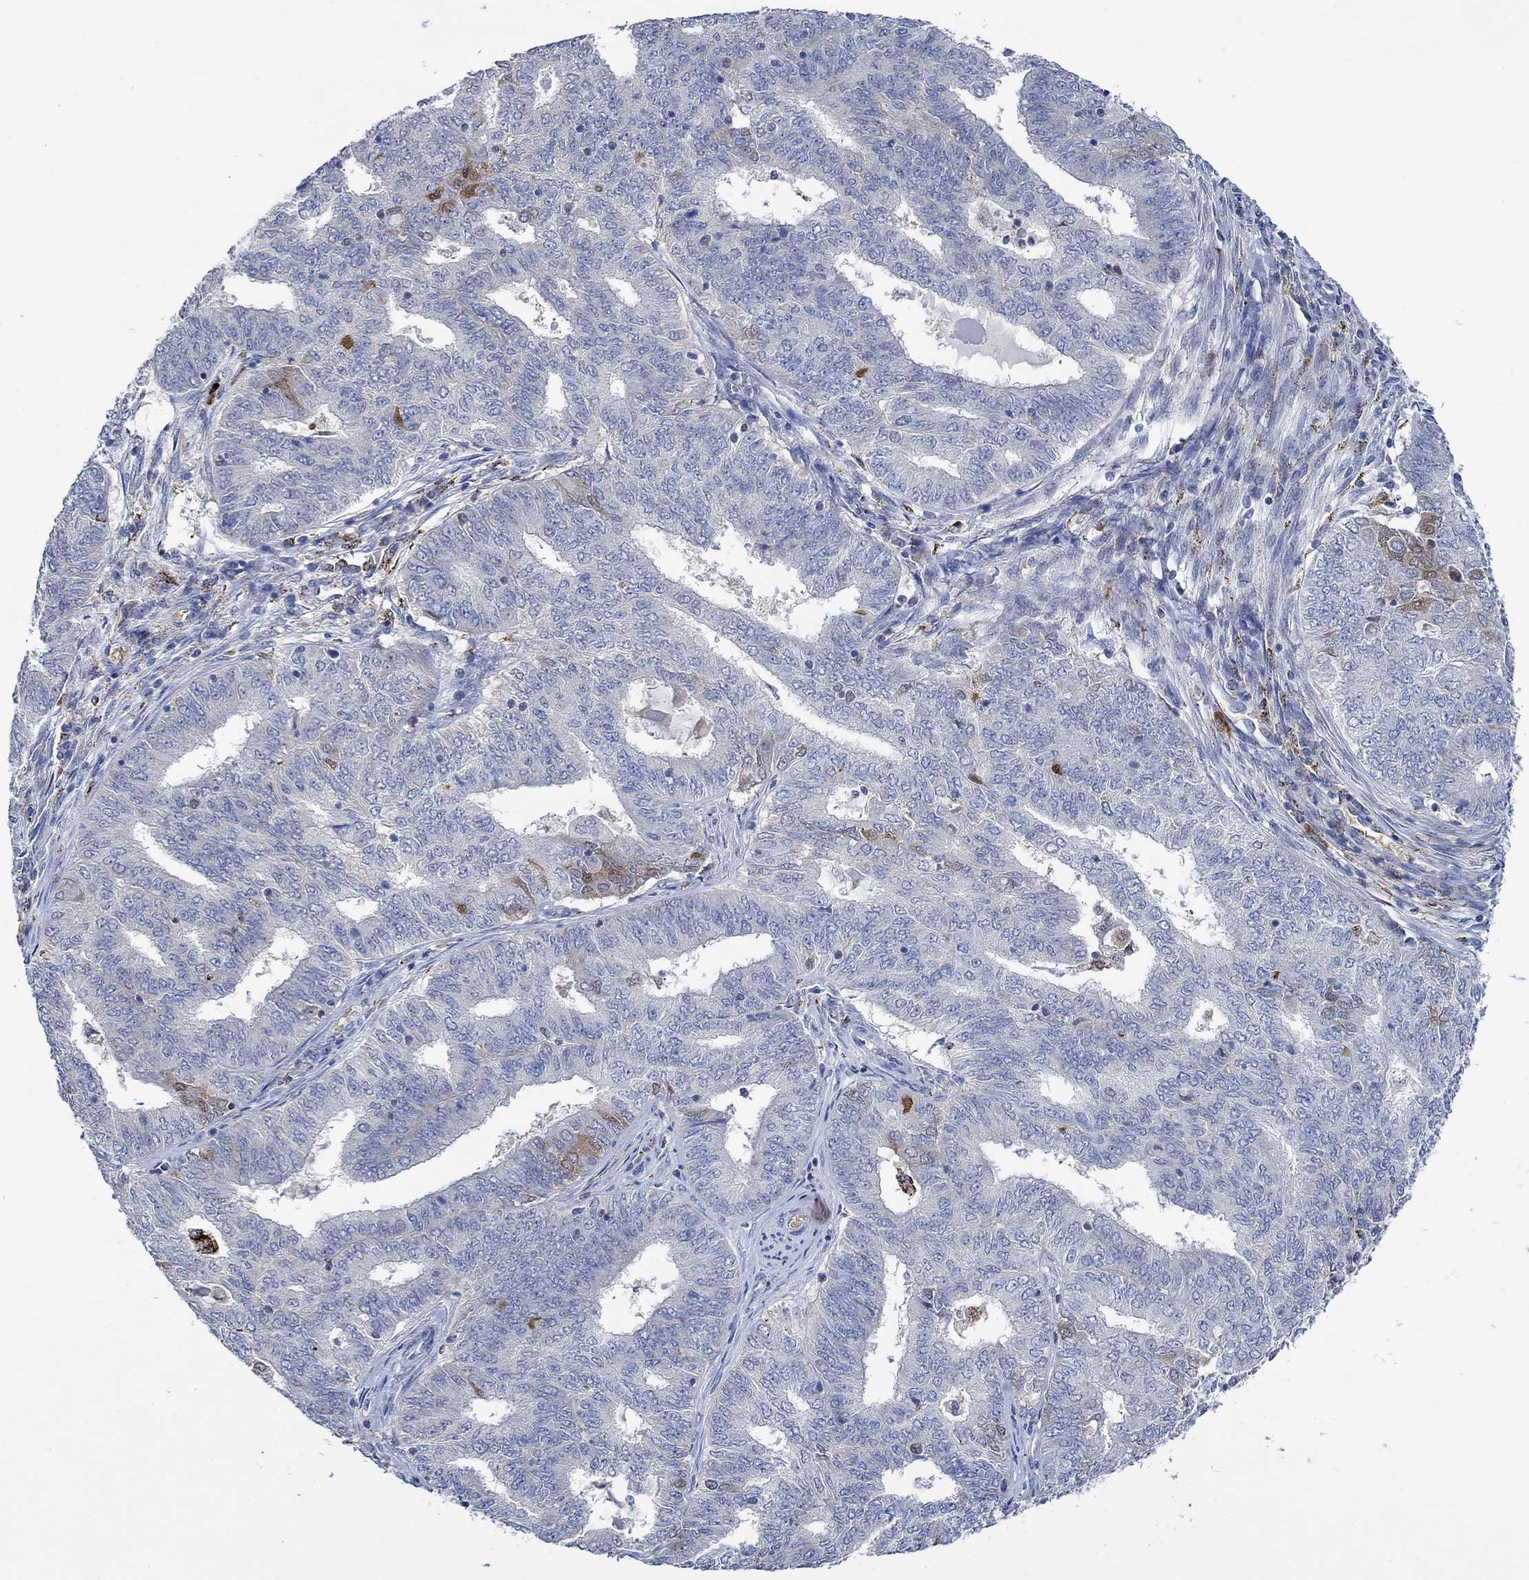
{"staining": {"intensity": "negative", "quantity": "none", "location": "none"}, "tissue": "endometrial cancer", "cell_type": "Tumor cells", "image_type": "cancer", "snomed": [{"axis": "morphology", "description": "Adenocarcinoma, NOS"}, {"axis": "topography", "description": "Endometrium"}], "caption": "An immunohistochemistry (IHC) photomicrograph of endometrial cancer is shown. There is no staining in tumor cells of endometrial cancer.", "gene": "MPP1", "patient": {"sex": "female", "age": 62}}